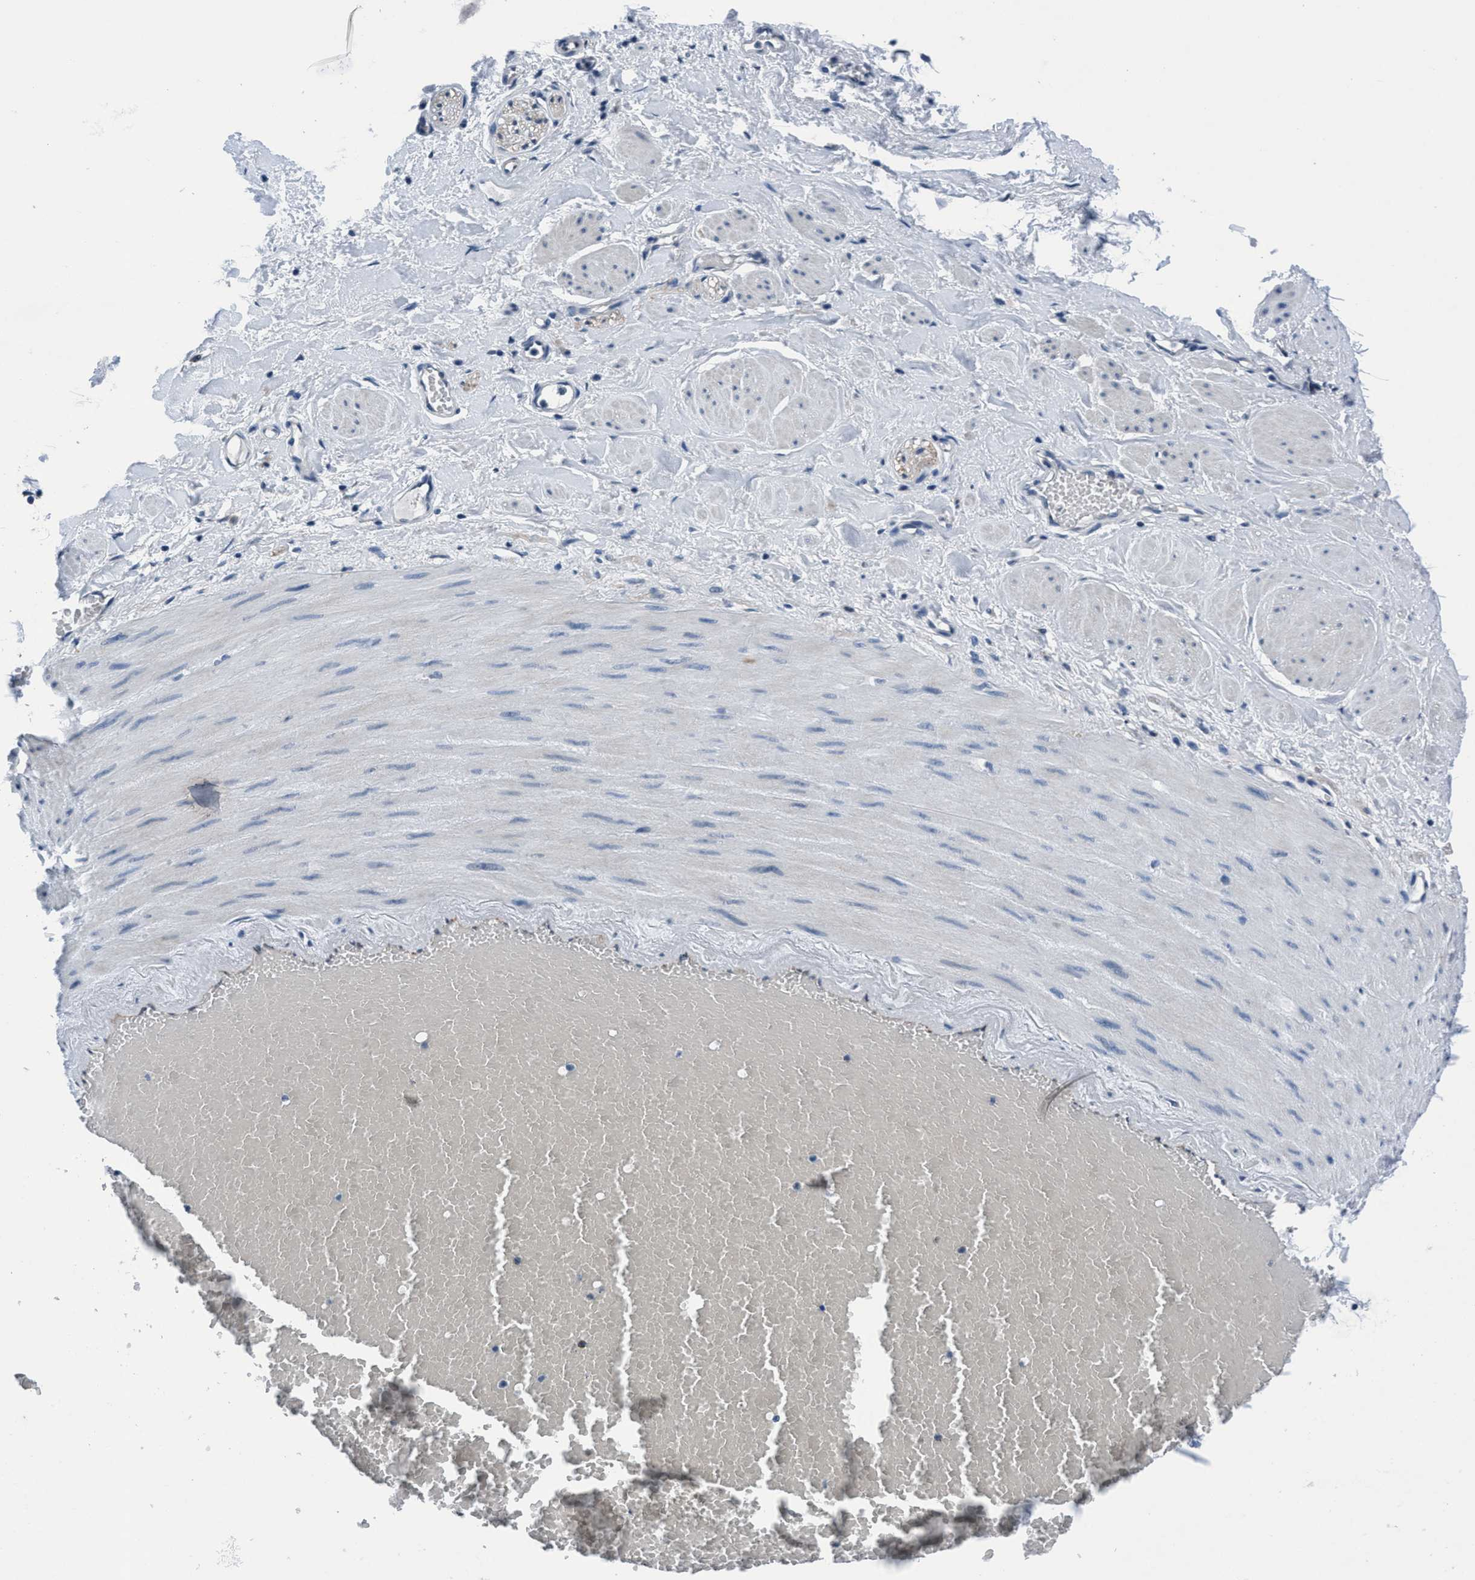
{"staining": {"intensity": "negative", "quantity": "none", "location": "none"}, "tissue": "adipose tissue", "cell_type": "Adipocytes", "image_type": "normal", "snomed": [{"axis": "morphology", "description": "Normal tissue, NOS"}, {"axis": "topography", "description": "Soft tissue"}, {"axis": "topography", "description": "Vascular tissue"}], "caption": "Adipocytes show no significant expression in normal adipose tissue. (Immunohistochemistry (ihc), brightfield microscopy, high magnification).", "gene": "TMEM94", "patient": {"sex": "female", "age": 35}}